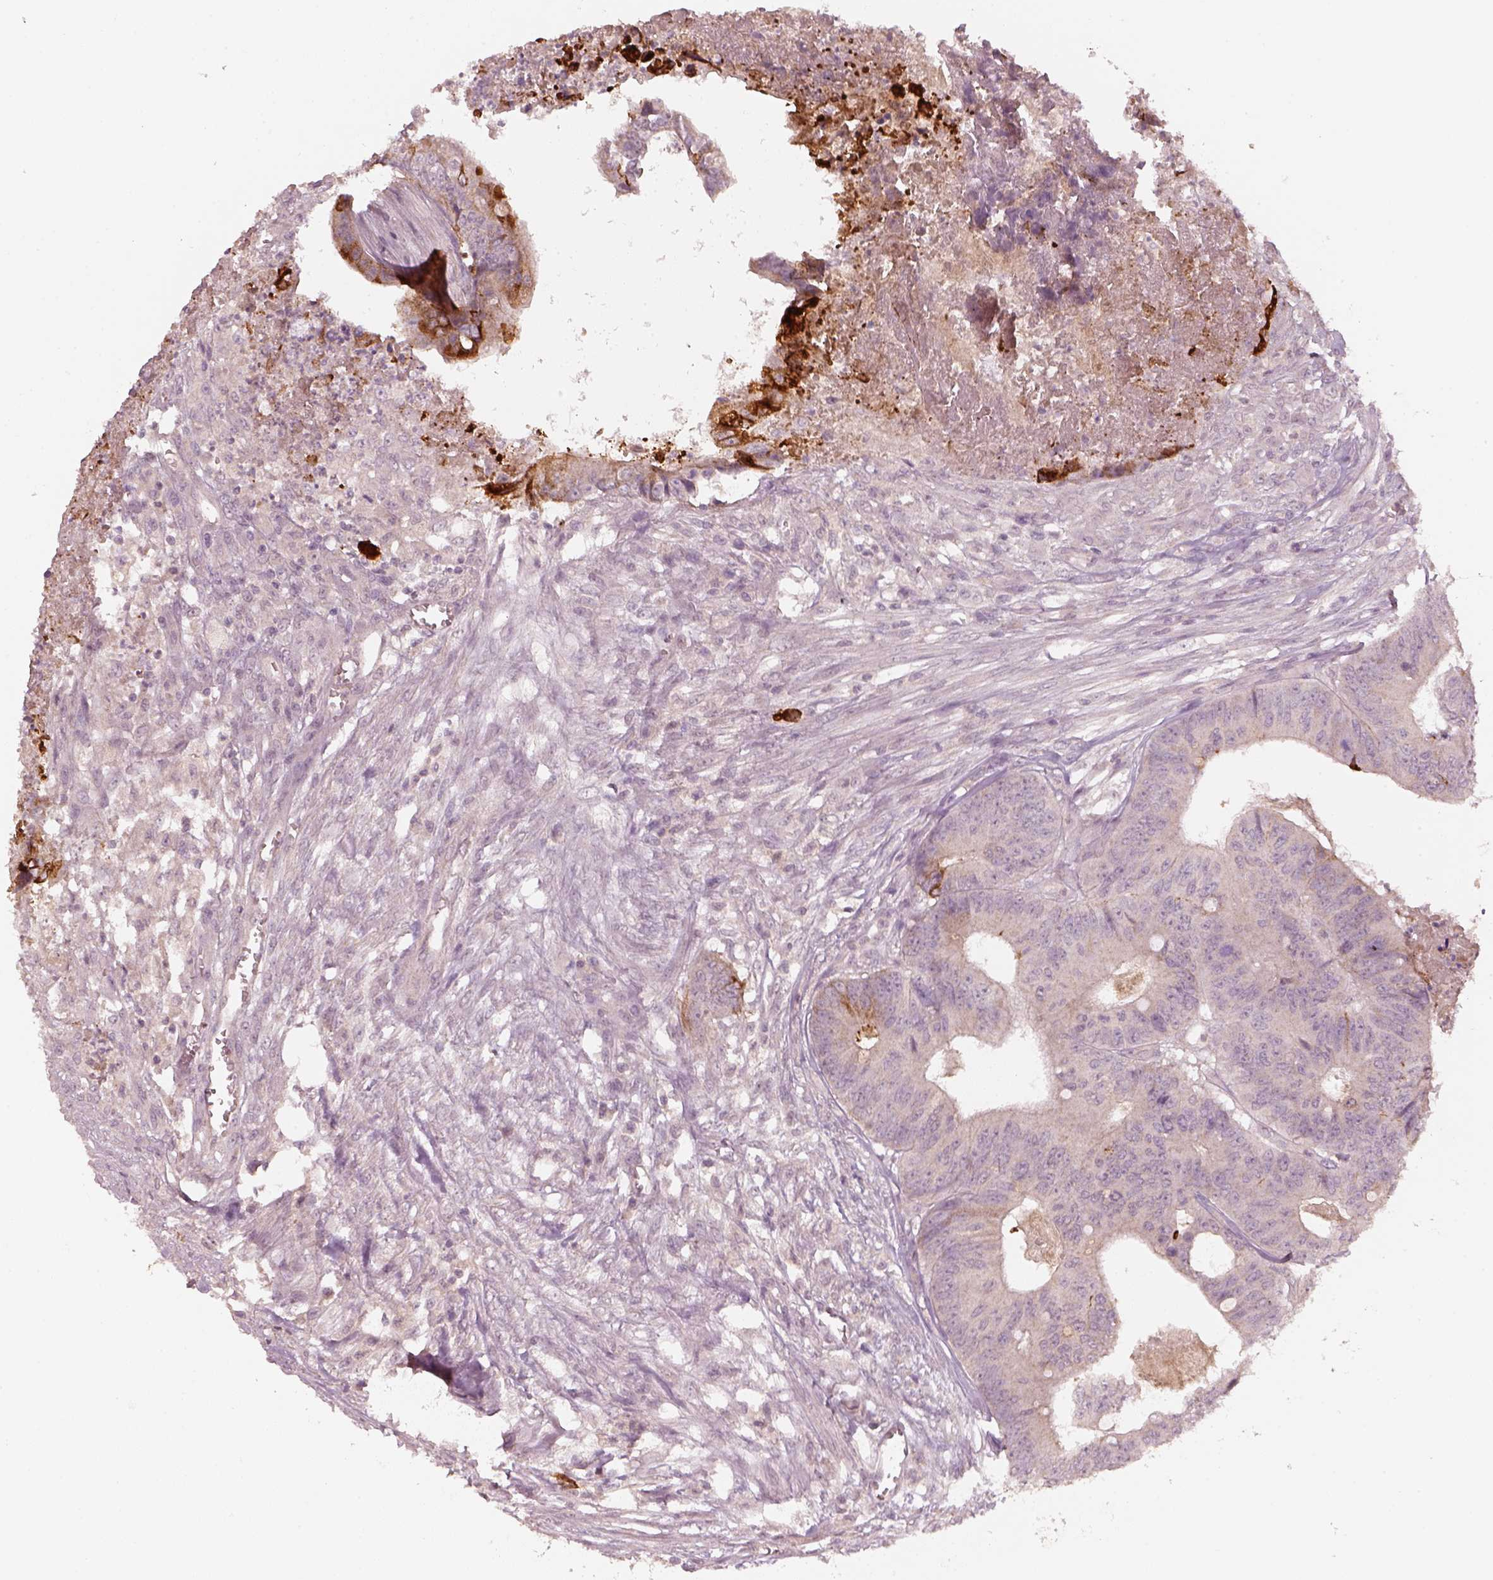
{"staining": {"intensity": "strong", "quantity": "<25%", "location": "cytoplasmic/membranous"}, "tissue": "colorectal cancer", "cell_type": "Tumor cells", "image_type": "cancer", "snomed": [{"axis": "morphology", "description": "Adenocarcinoma, NOS"}, {"axis": "topography", "description": "Colon"}], "caption": "Protein expression analysis of human colorectal adenocarcinoma reveals strong cytoplasmic/membranous positivity in approximately <25% of tumor cells.", "gene": "LAMC2", "patient": {"sex": "male", "age": 84}}